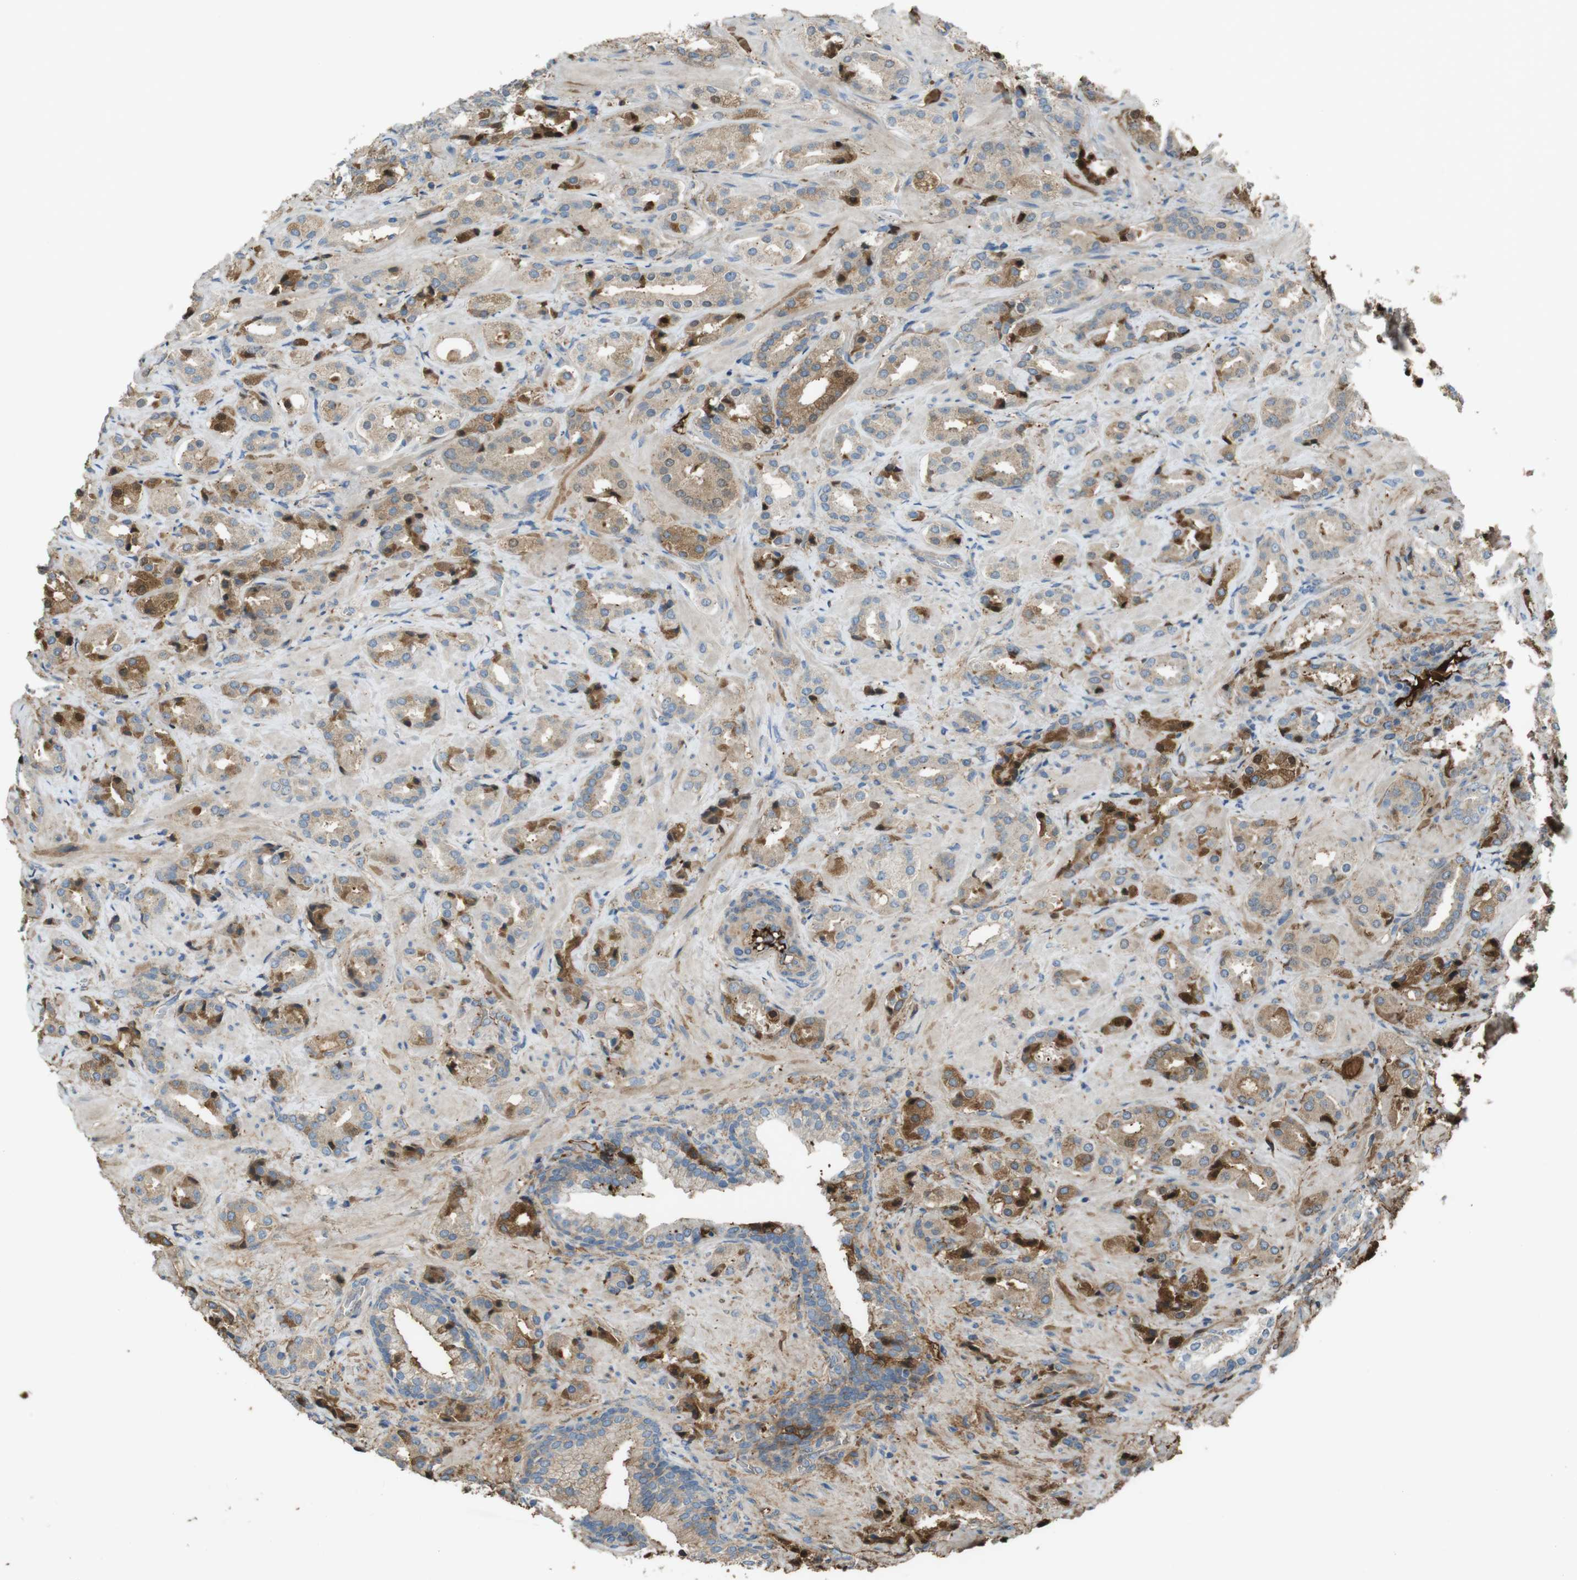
{"staining": {"intensity": "strong", "quantity": "25%-75%", "location": "cytoplasmic/membranous"}, "tissue": "prostate cancer", "cell_type": "Tumor cells", "image_type": "cancer", "snomed": [{"axis": "morphology", "description": "Adenocarcinoma, High grade"}, {"axis": "topography", "description": "Prostate"}], "caption": "Strong cytoplasmic/membranous positivity for a protein is seen in approximately 25%-75% of tumor cells of prostate high-grade adenocarcinoma using immunohistochemistry (IHC).", "gene": "LTBP4", "patient": {"sex": "male", "age": 64}}